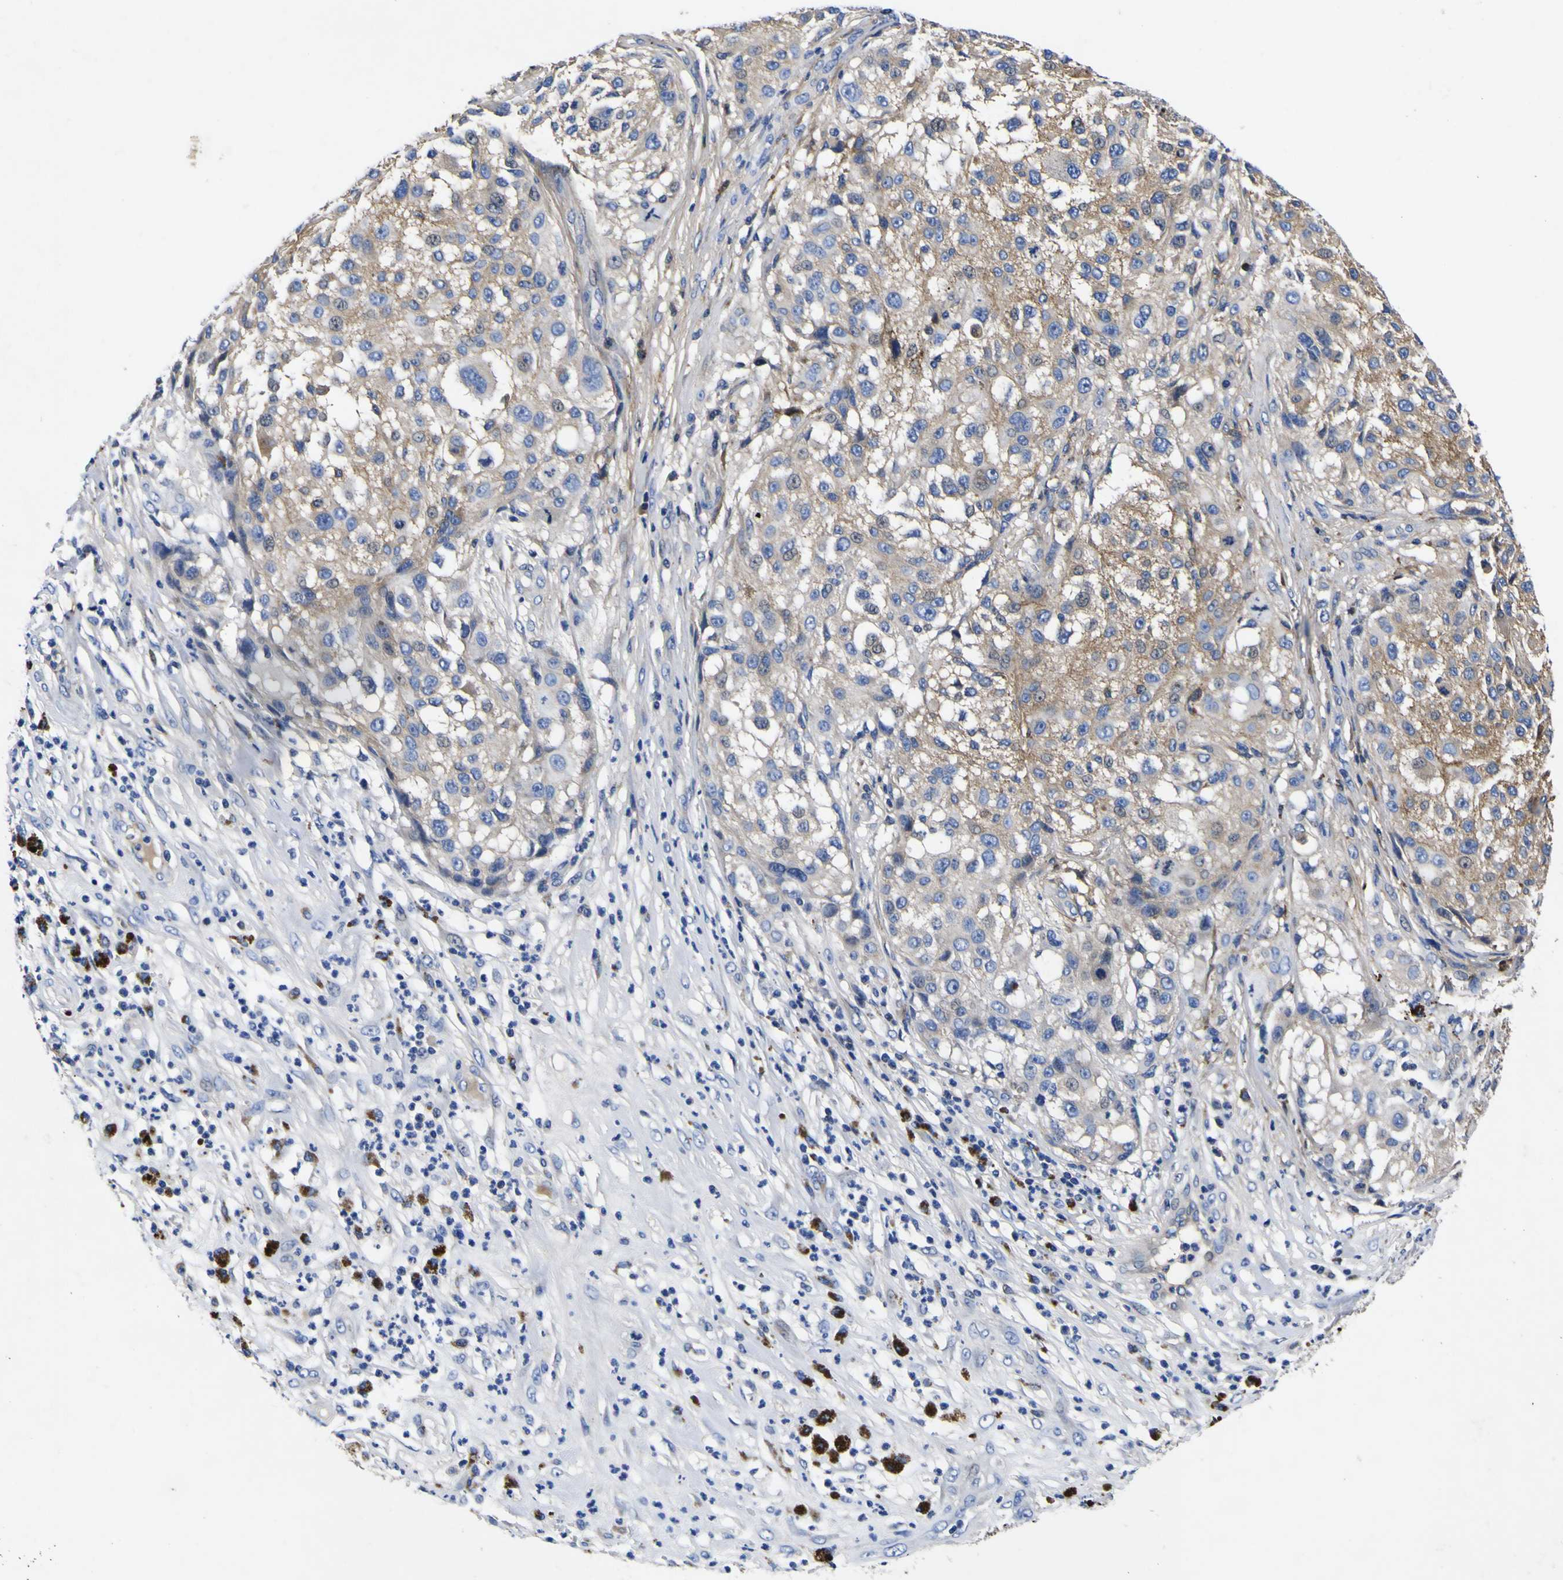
{"staining": {"intensity": "weak", "quantity": "25%-75%", "location": "cytoplasmic/membranous"}, "tissue": "melanoma", "cell_type": "Tumor cells", "image_type": "cancer", "snomed": [{"axis": "morphology", "description": "Necrosis, NOS"}, {"axis": "morphology", "description": "Malignant melanoma, NOS"}, {"axis": "topography", "description": "Skin"}], "caption": "A high-resolution image shows immunohistochemistry (IHC) staining of melanoma, which reveals weak cytoplasmic/membranous positivity in approximately 25%-75% of tumor cells.", "gene": "VASN", "patient": {"sex": "female", "age": 87}}